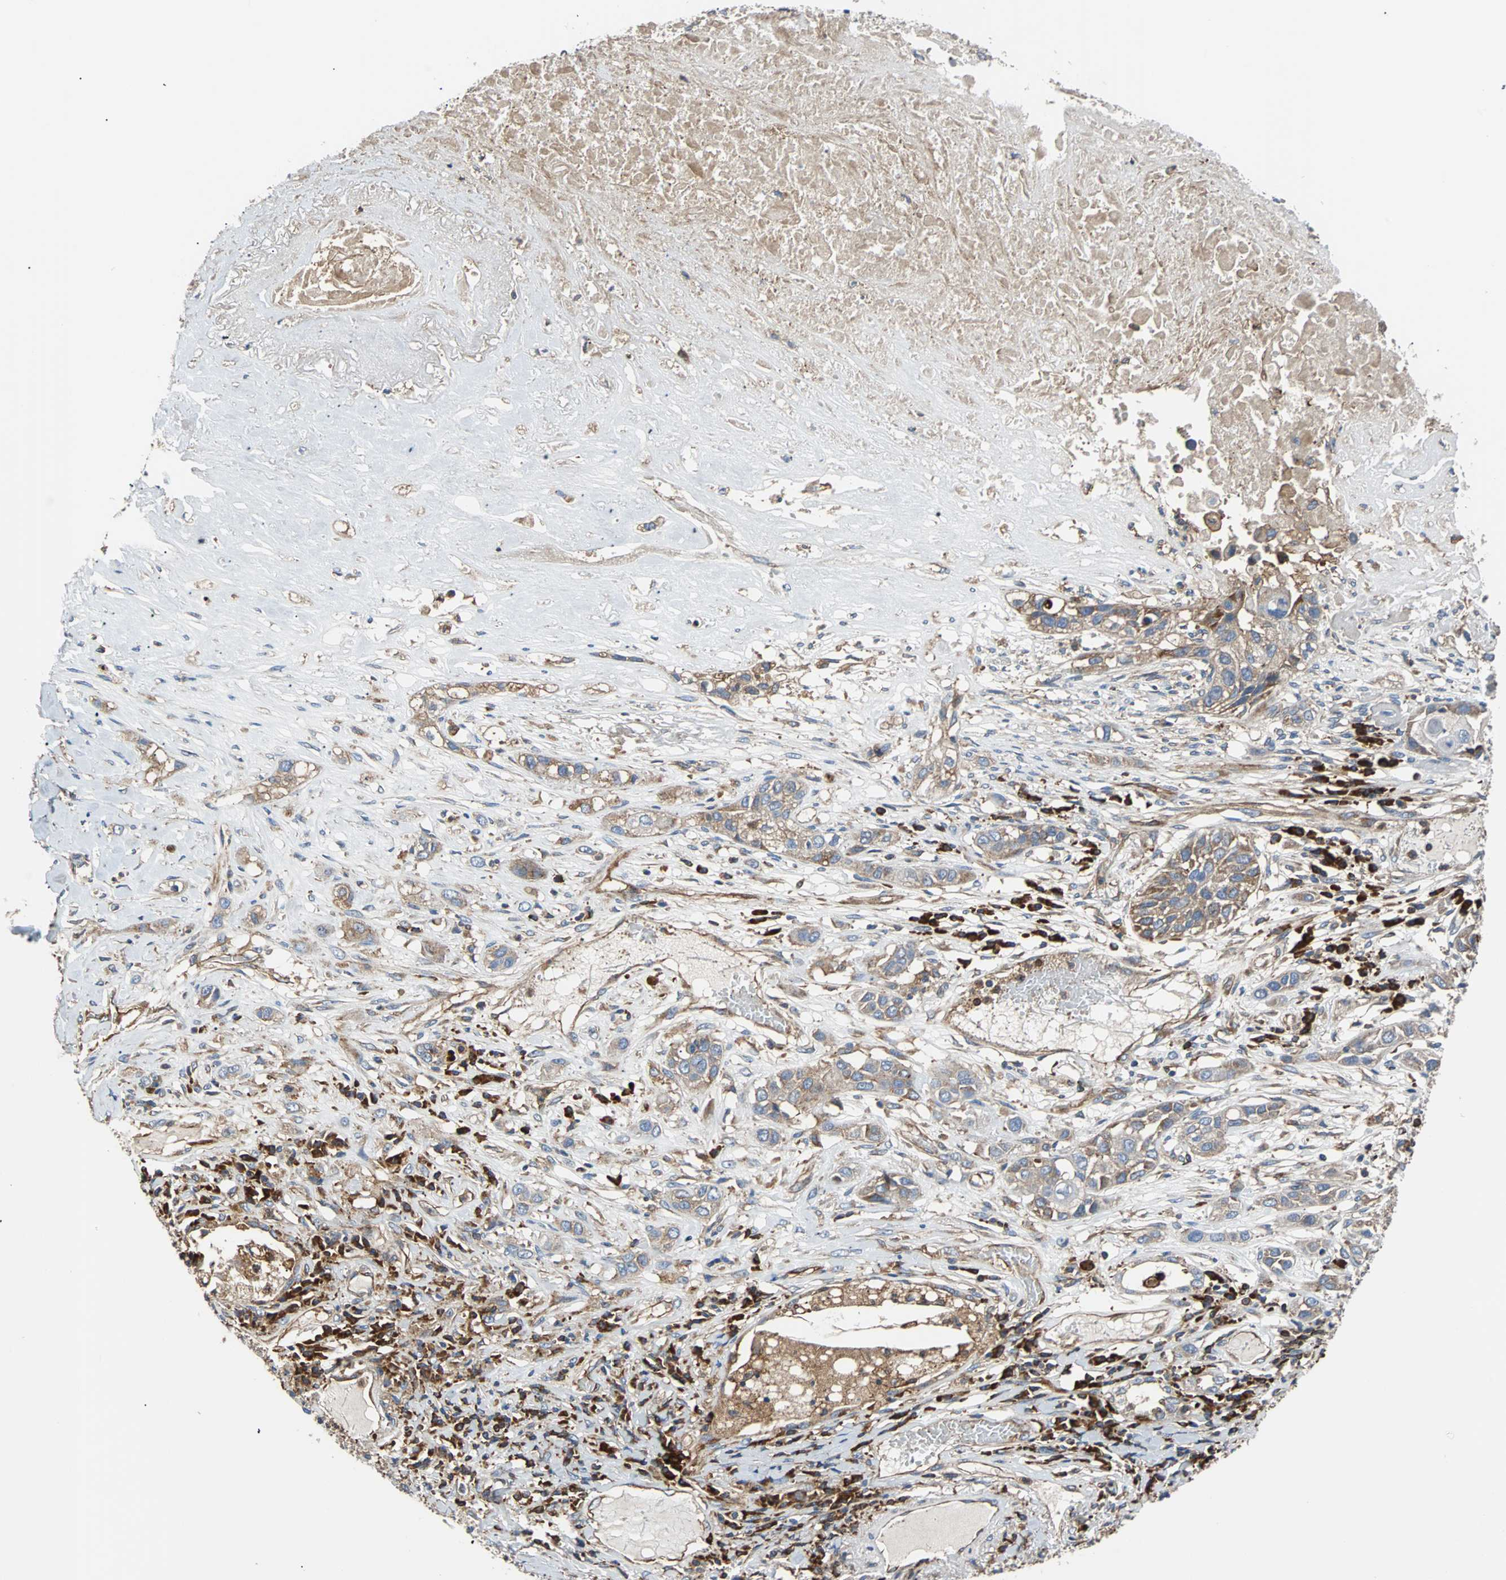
{"staining": {"intensity": "weak", "quantity": ">75%", "location": "cytoplasmic/membranous"}, "tissue": "lung cancer", "cell_type": "Tumor cells", "image_type": "cancer", "snomed": [{"axis": "morphology", "description": "Squamous cell carcinoma, NOS"}, {"axis": "topography", "description": "Lung"}], "caption": "The micrograph reveals staining of lung cancer (squamous cell carcinoma), revealing weak cytoplasmic/membranous protein positivity (brown color) within tumor cells.", "gene": "PLCG2", "patient": {"sex": "male", "age": 71}}